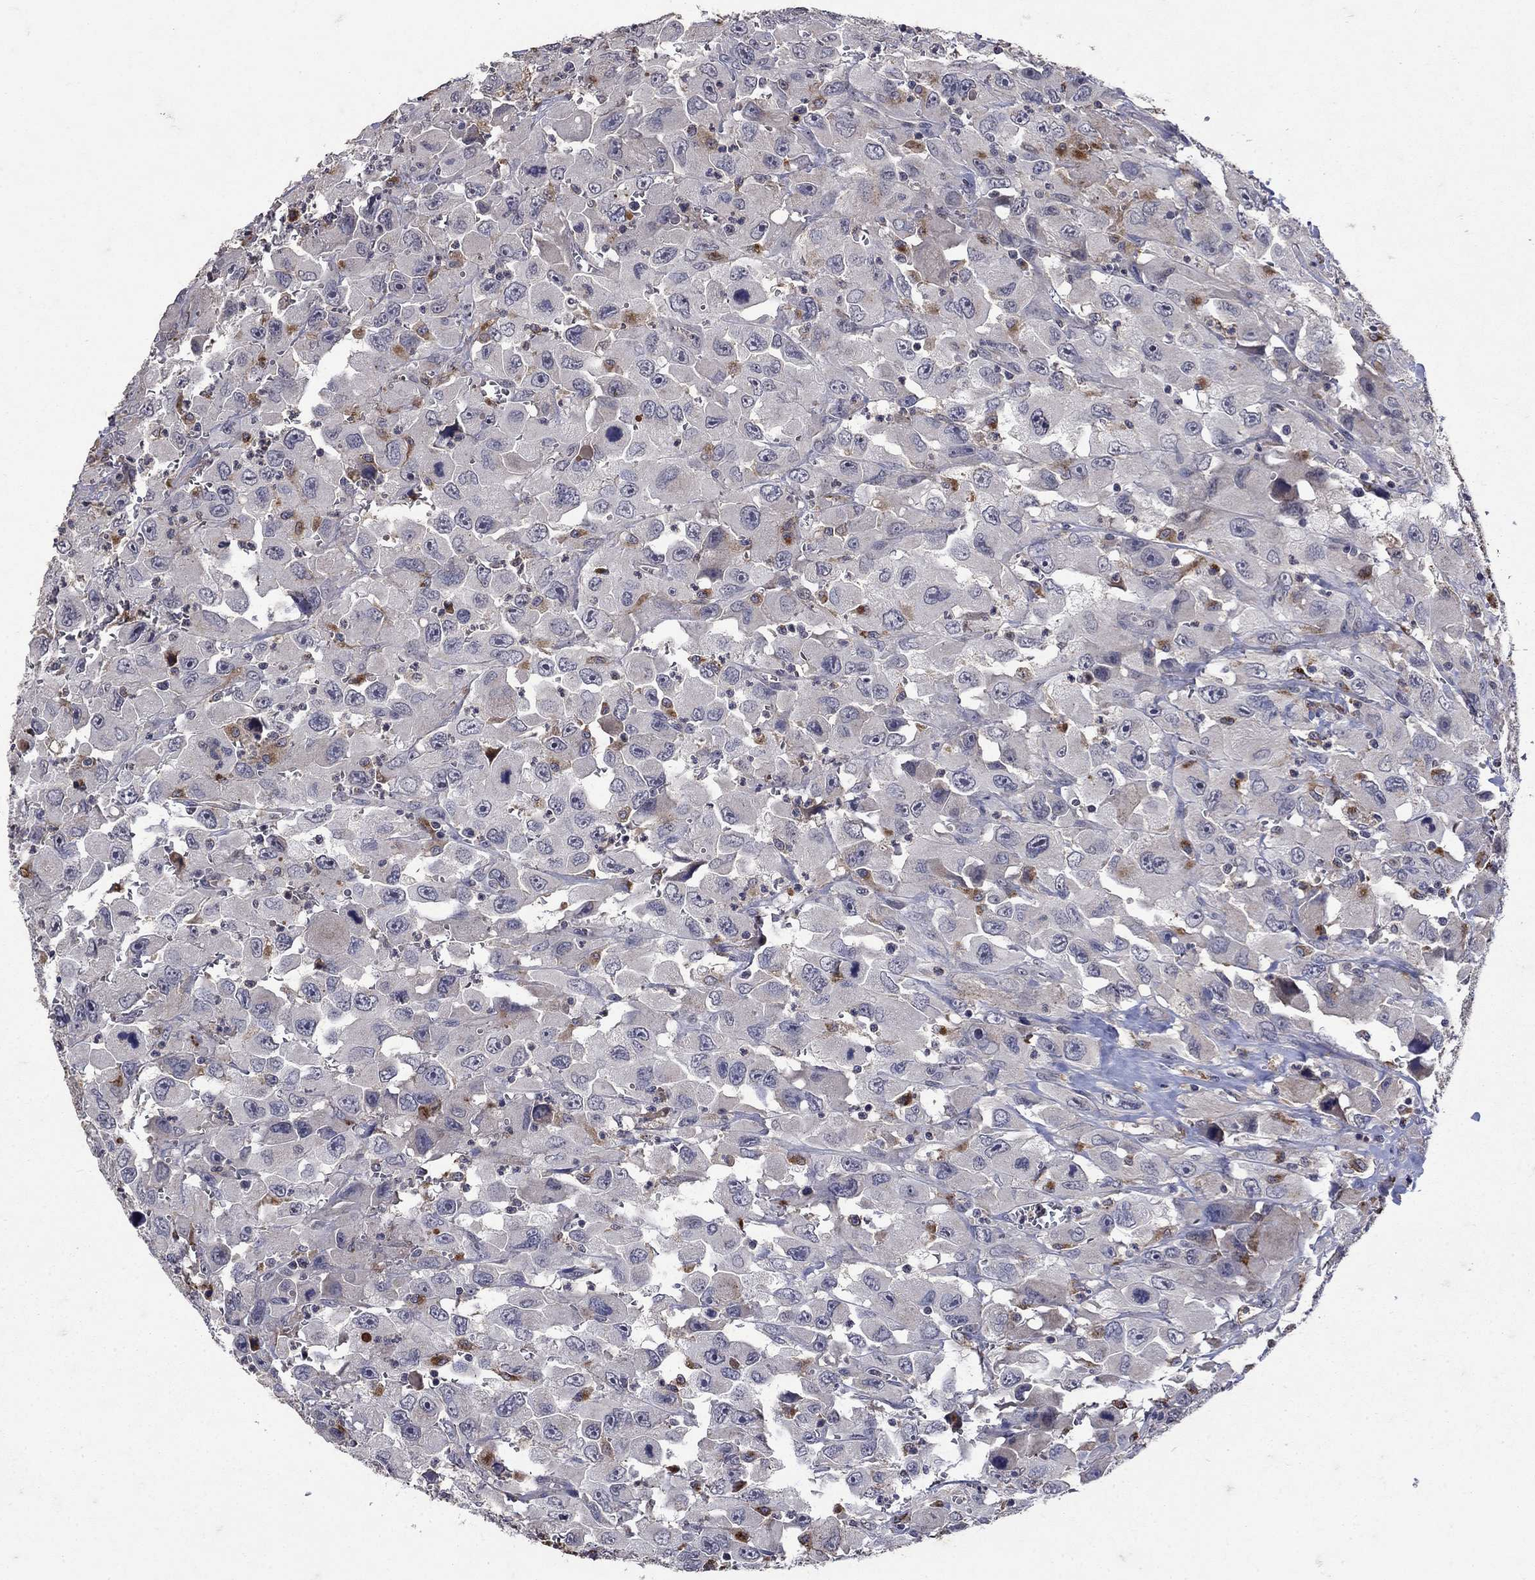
{"staining": {"intensity": "moderate", "quantity": "<25%", "location": "cytoplasmic/membranous"}, "tissue": "head and neck cancer", "cell_type": "Tumor cells", "image_type": "cancer", "snomed": [{"axis": "morphology", "description": "Squamous cell carcinoma, NOS"}, {"axis": "morphology", "description": "Squamous cell carcinoma, metastatic, NOS"}, {"axis": "topography", "description": "Oral tissue"}, {"axis": "topography", "description": "Head-Neck"}], "caption": "Immunohistochemical staining of human metastatic squamous cell carcinoma (head and neck) shows low levels of moderate cytoplasmic/membranous protein positivity in approximately <25% of tumor cells. The protein of interest is shown in brown color, while the nuclei are stained blue.", "gene": "NPC2", "patient": {"sex": "female", "age": 85}}